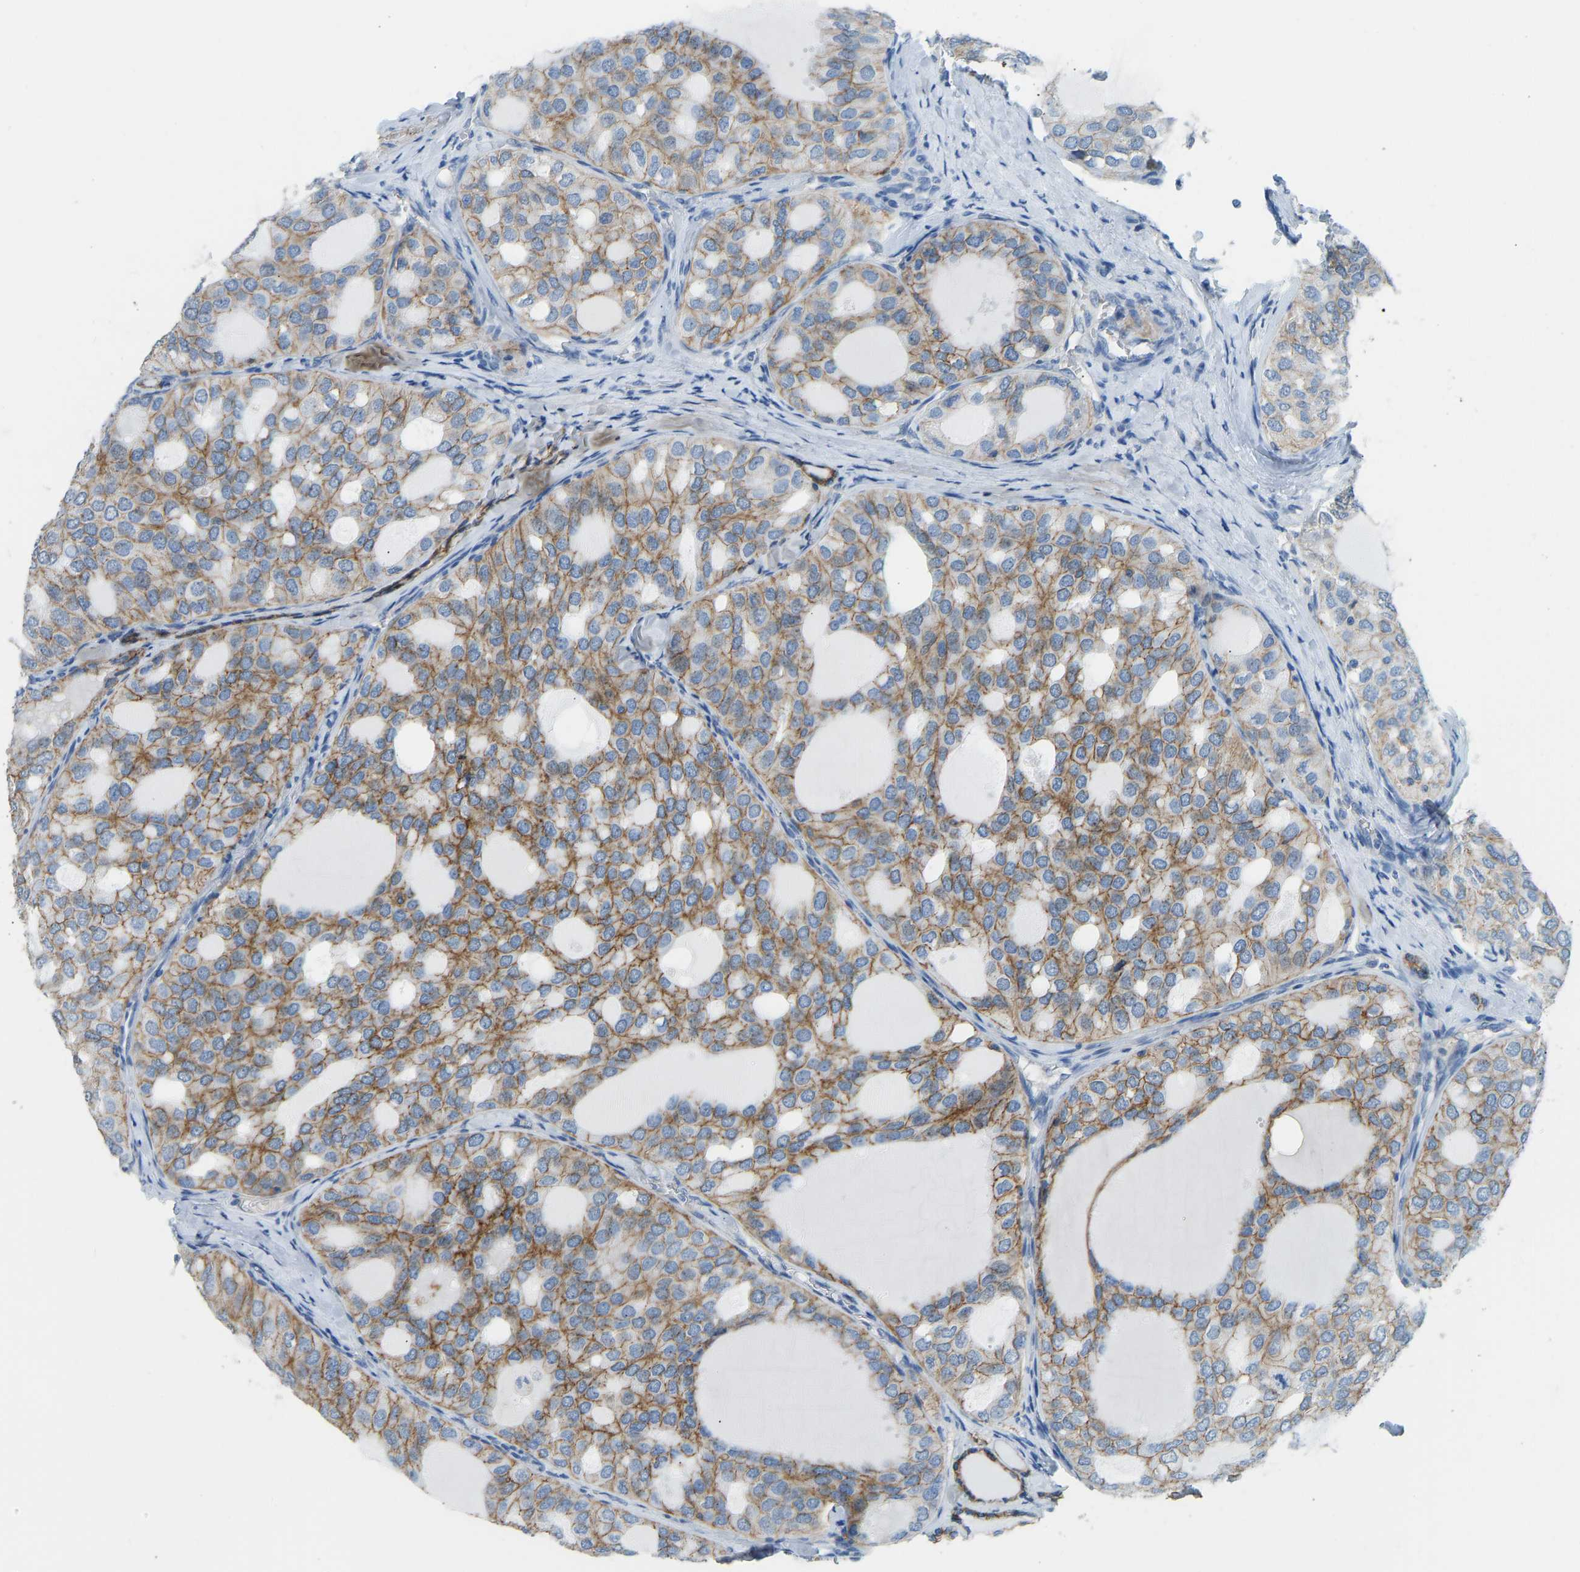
{"staining": {"intensity": "strong", "quantity": ">75%", "location": "cytoplasmic/membranous"}, "tissue": "thyroid cancer", "cell_type": "Tumor cells", "image_type": "cancer", "snomed": [{"axis": "morphology", "description": "Follicular adenoma carcinoma, NOS"}, {"axis": "topography", "description": "Thyroid gland"}], "caption": "Strong cytoplasmic/membranous positivity is identified in about >75% of tumor cells in follicular adenoma carcinoma (thyroid).", "gene": "ATP1A1", "patient": {"sex": "male", "age": 75}}